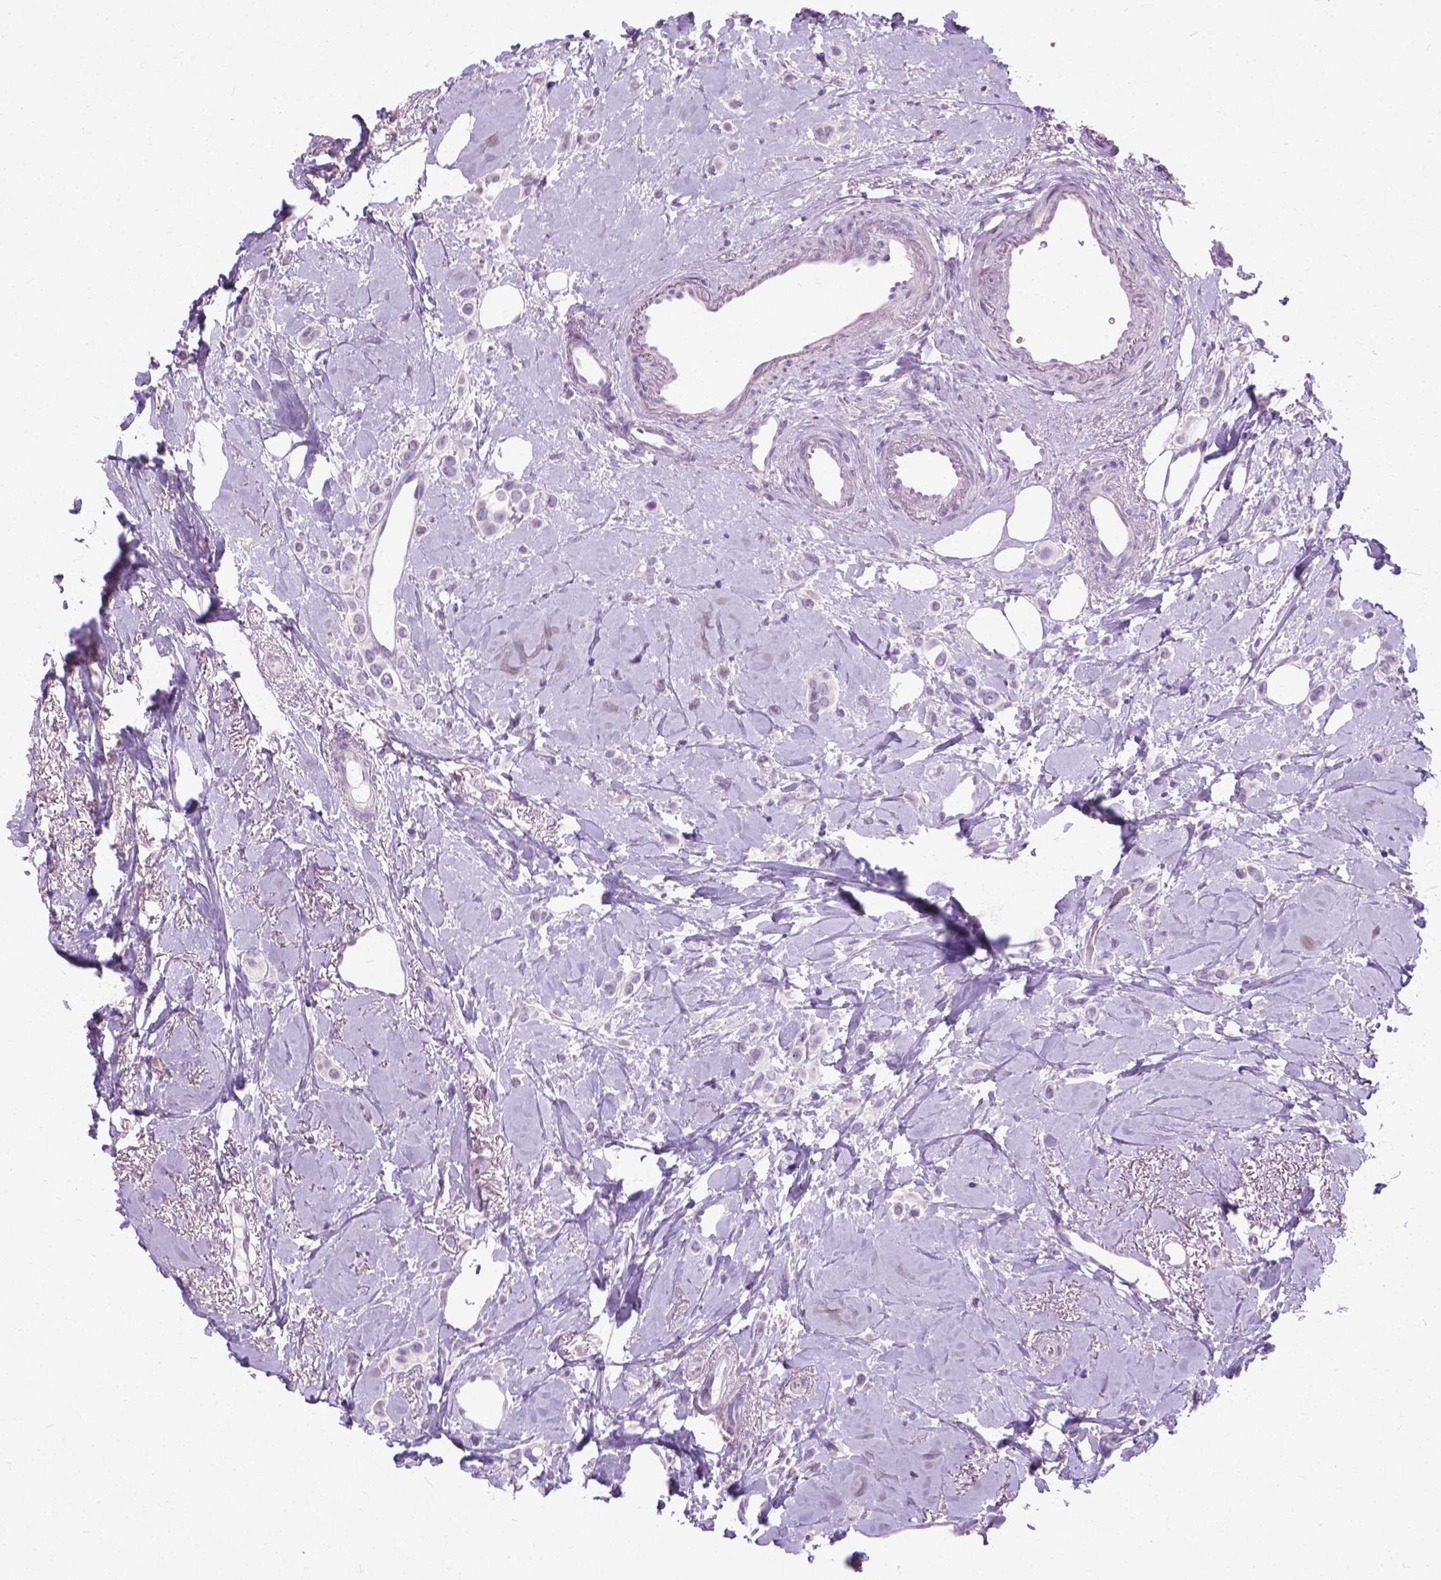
{"staining": {"intensity": "negative", "quantity": "none", "location": "none"}, "tissue": "breast cancer", "cell_type": "Tumor cells", "image_type": "cancer", "snomed": [{"axis": "morphology", "description": "Lobular carcinoma"}, {"axis": "topography", "description": "Breast"}], "caption": "DAB immunohistochemical staining of human lobular carcinoma (breast) shows no significant expression in tumor cells.", "gene": "KRT5", "patient": {"sex": "female", "age": 66}}